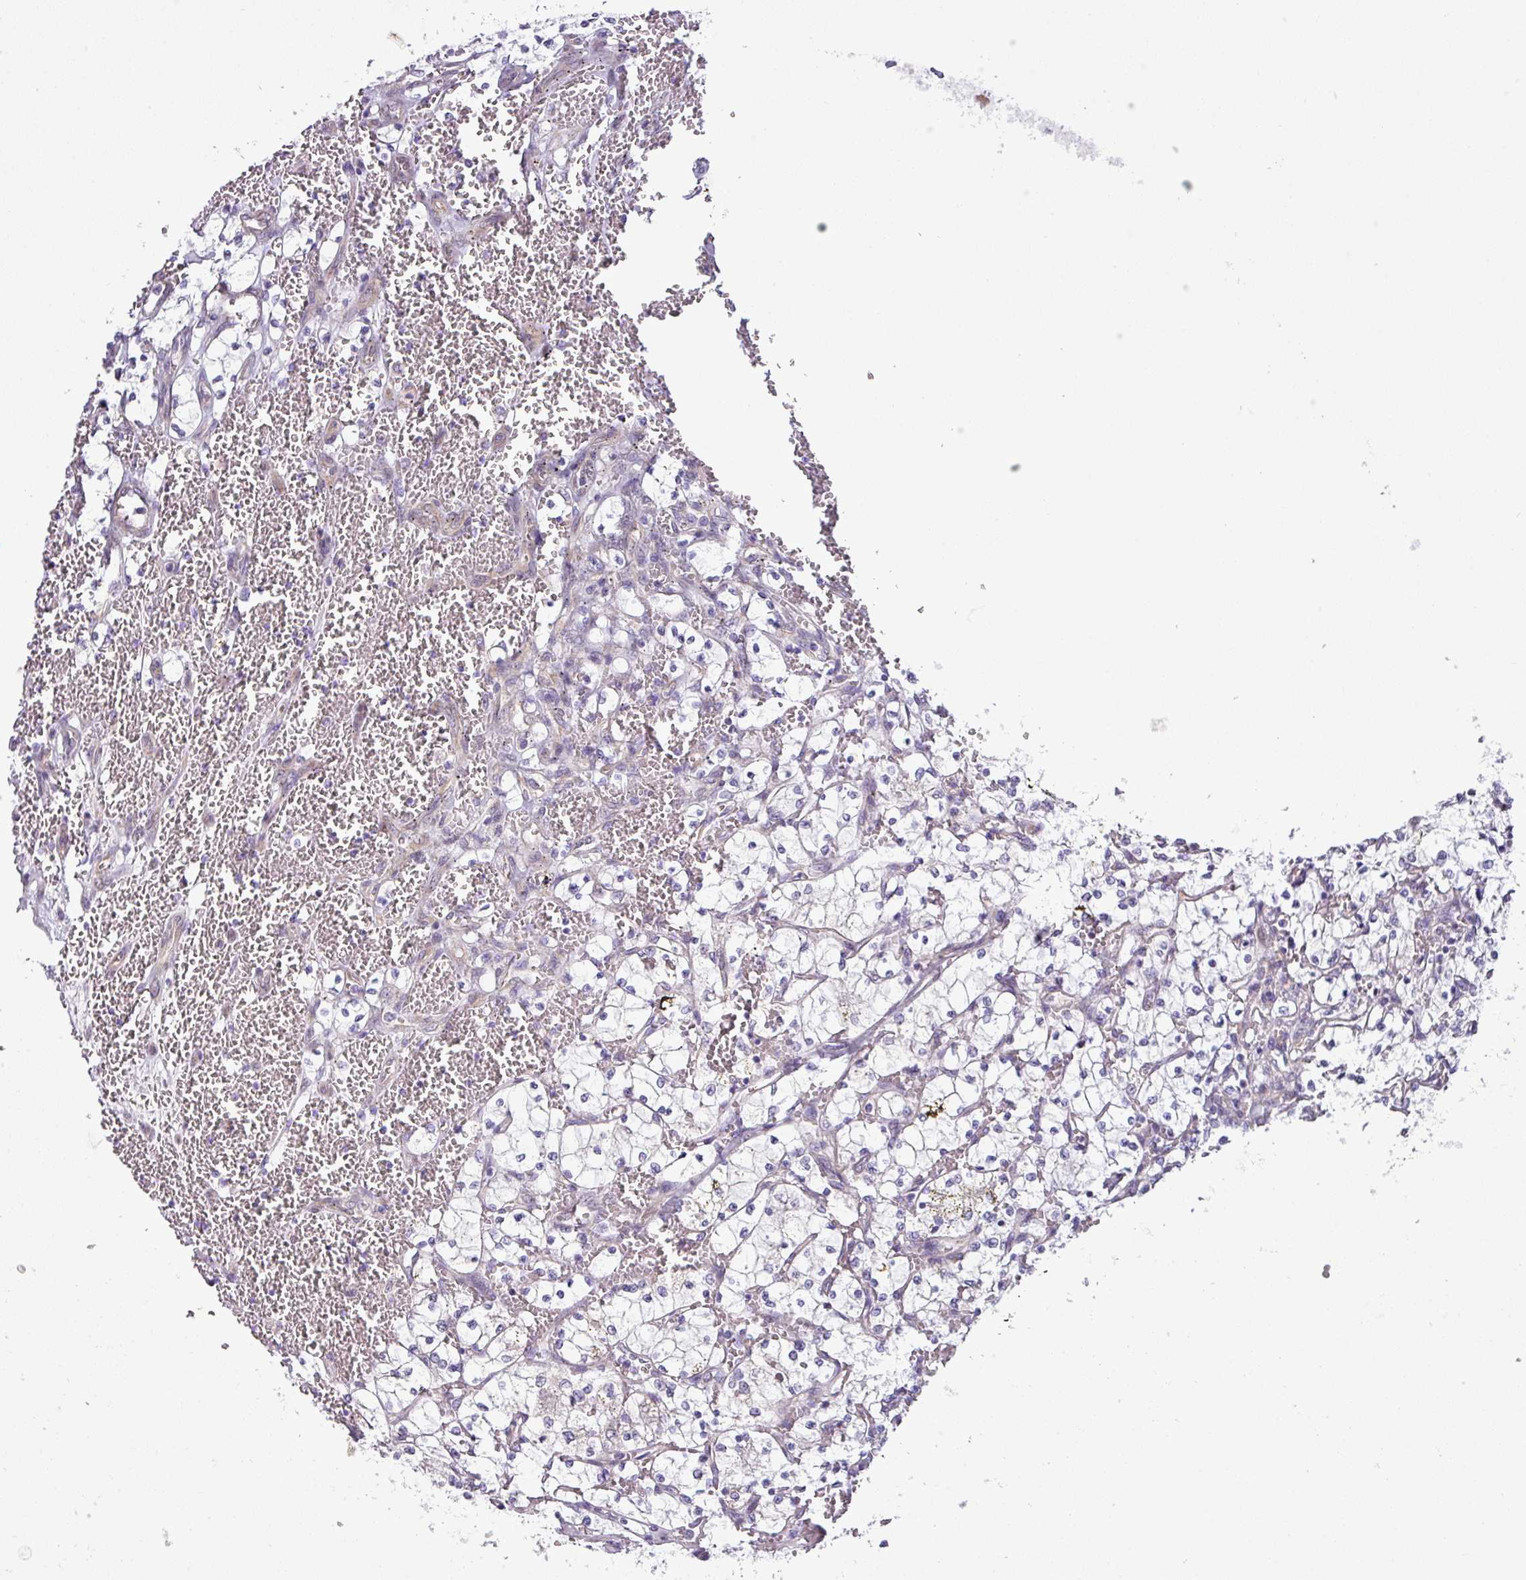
{"staining": {"intensity": "negative", "quantity": "none", "location": "none"}, "tissue": "renal cancer", "cell_type": "Tumor cells", "image_type": "cancer", "snomed": [{"axis": "morphology", "description": "Adenocarcinoma, NOS"}, {"axis": "topography", "description": "Kidney"}], "caption": "An image of human renal adenocarcinoma is negative for staining in tumor cells. Brightfield microscopy of IHC stained with DAB (brown) and hematoxylin (blue), captured at high magnification.", "gene": "TOR1AIP2", "patient": {"sex": "female", "age": 69}}